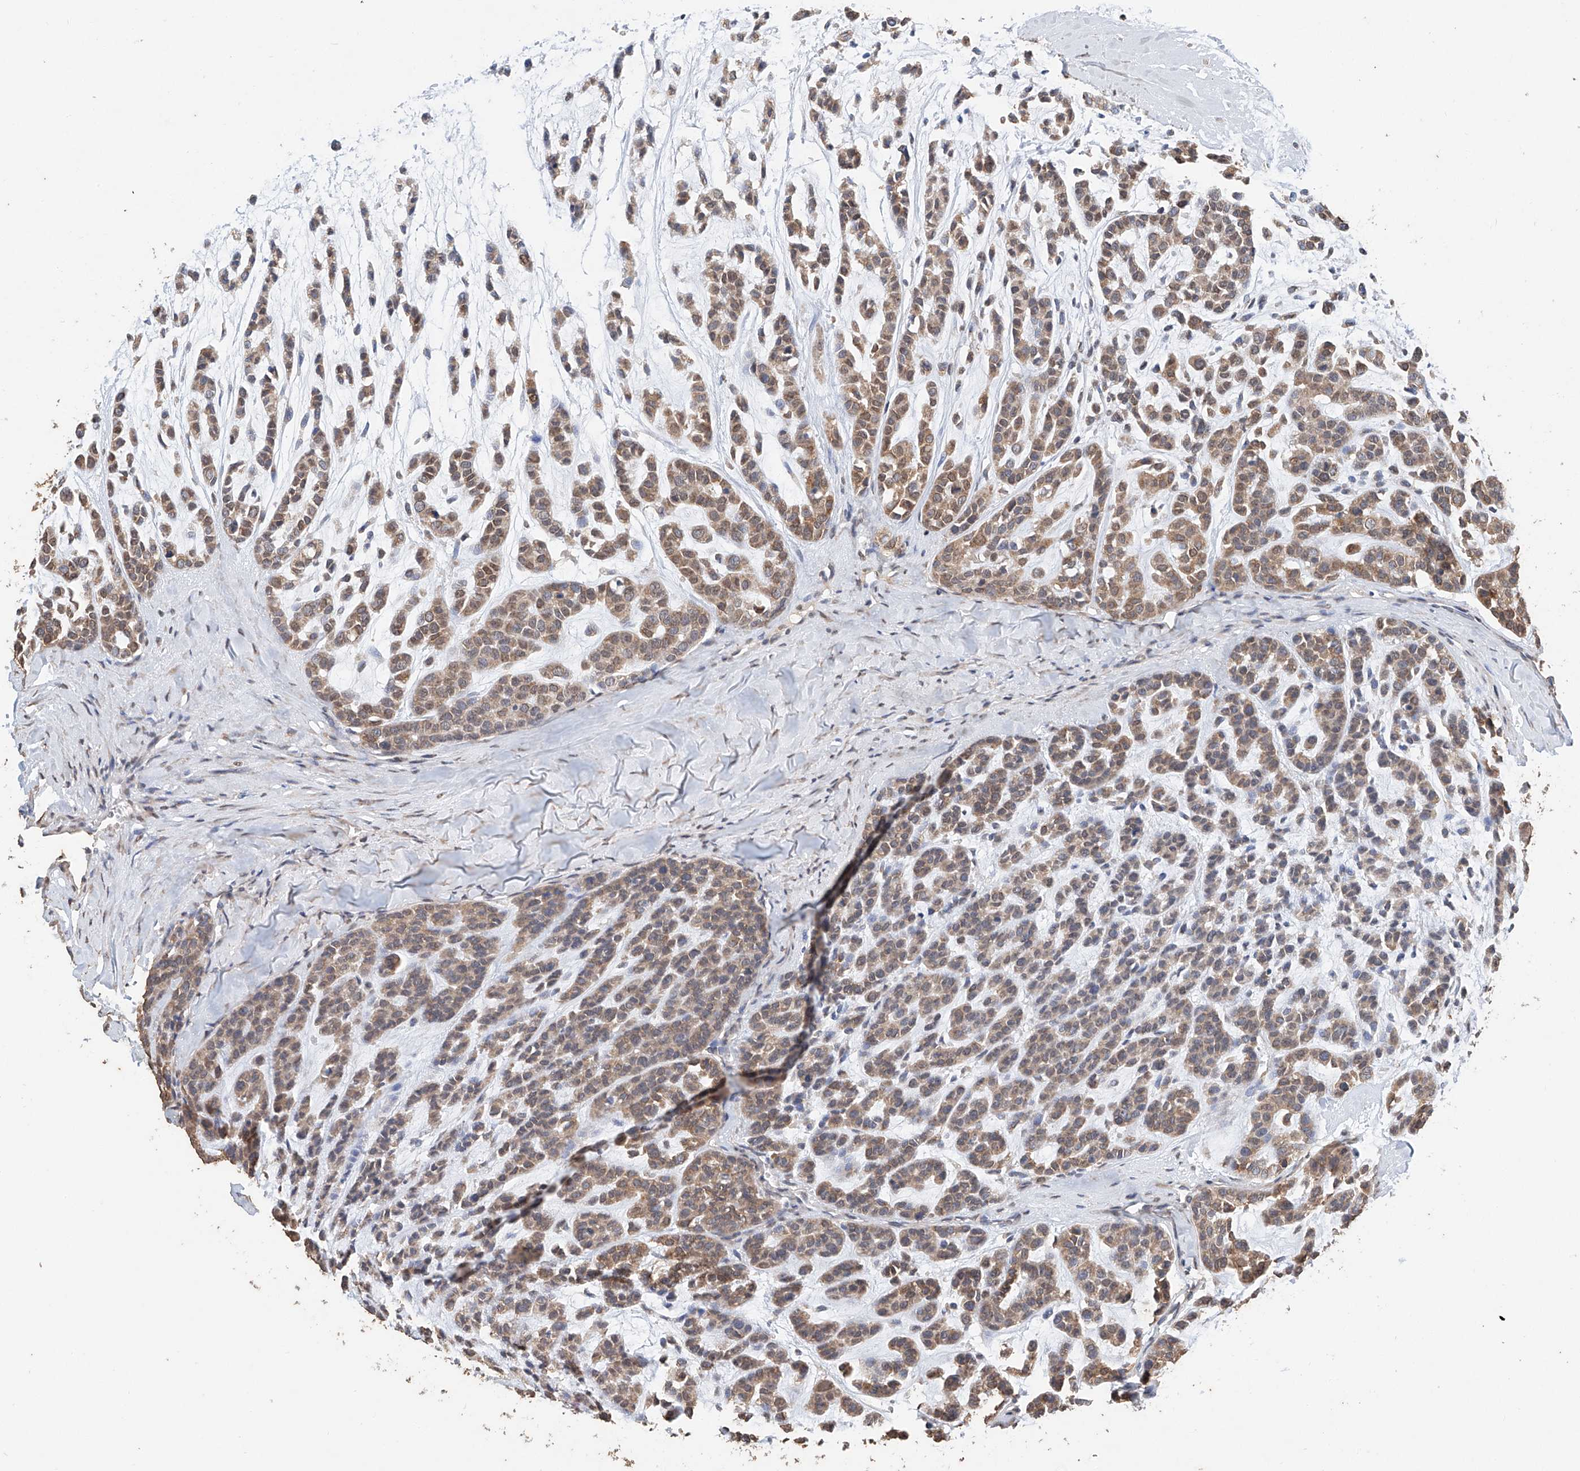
{"staining": {"intensity": "moderate", "quantity": ">75%", "location": "cytoplasmic/membranous"}, "tissue": "head and neck cancer", "cell_type": "Tumor cells", "image_type": "cancer", "snomed": [{"axis": "morphology", "description": "Adenocarcinoma, NOS"}, {"axis": "morphology", "description": "Adenoma, NOS"}, {"axis": "topography", "description": "Head-Neck"}], "caption": "Head and neck cancer (adenoma) was stained to show a protein in brown. There is medium levels of moderate cytoplasmic/membranous positivity in about >75% of tumor cells.", "gene": "CERS4", "patient": {"sex": "female", "age": 55}}